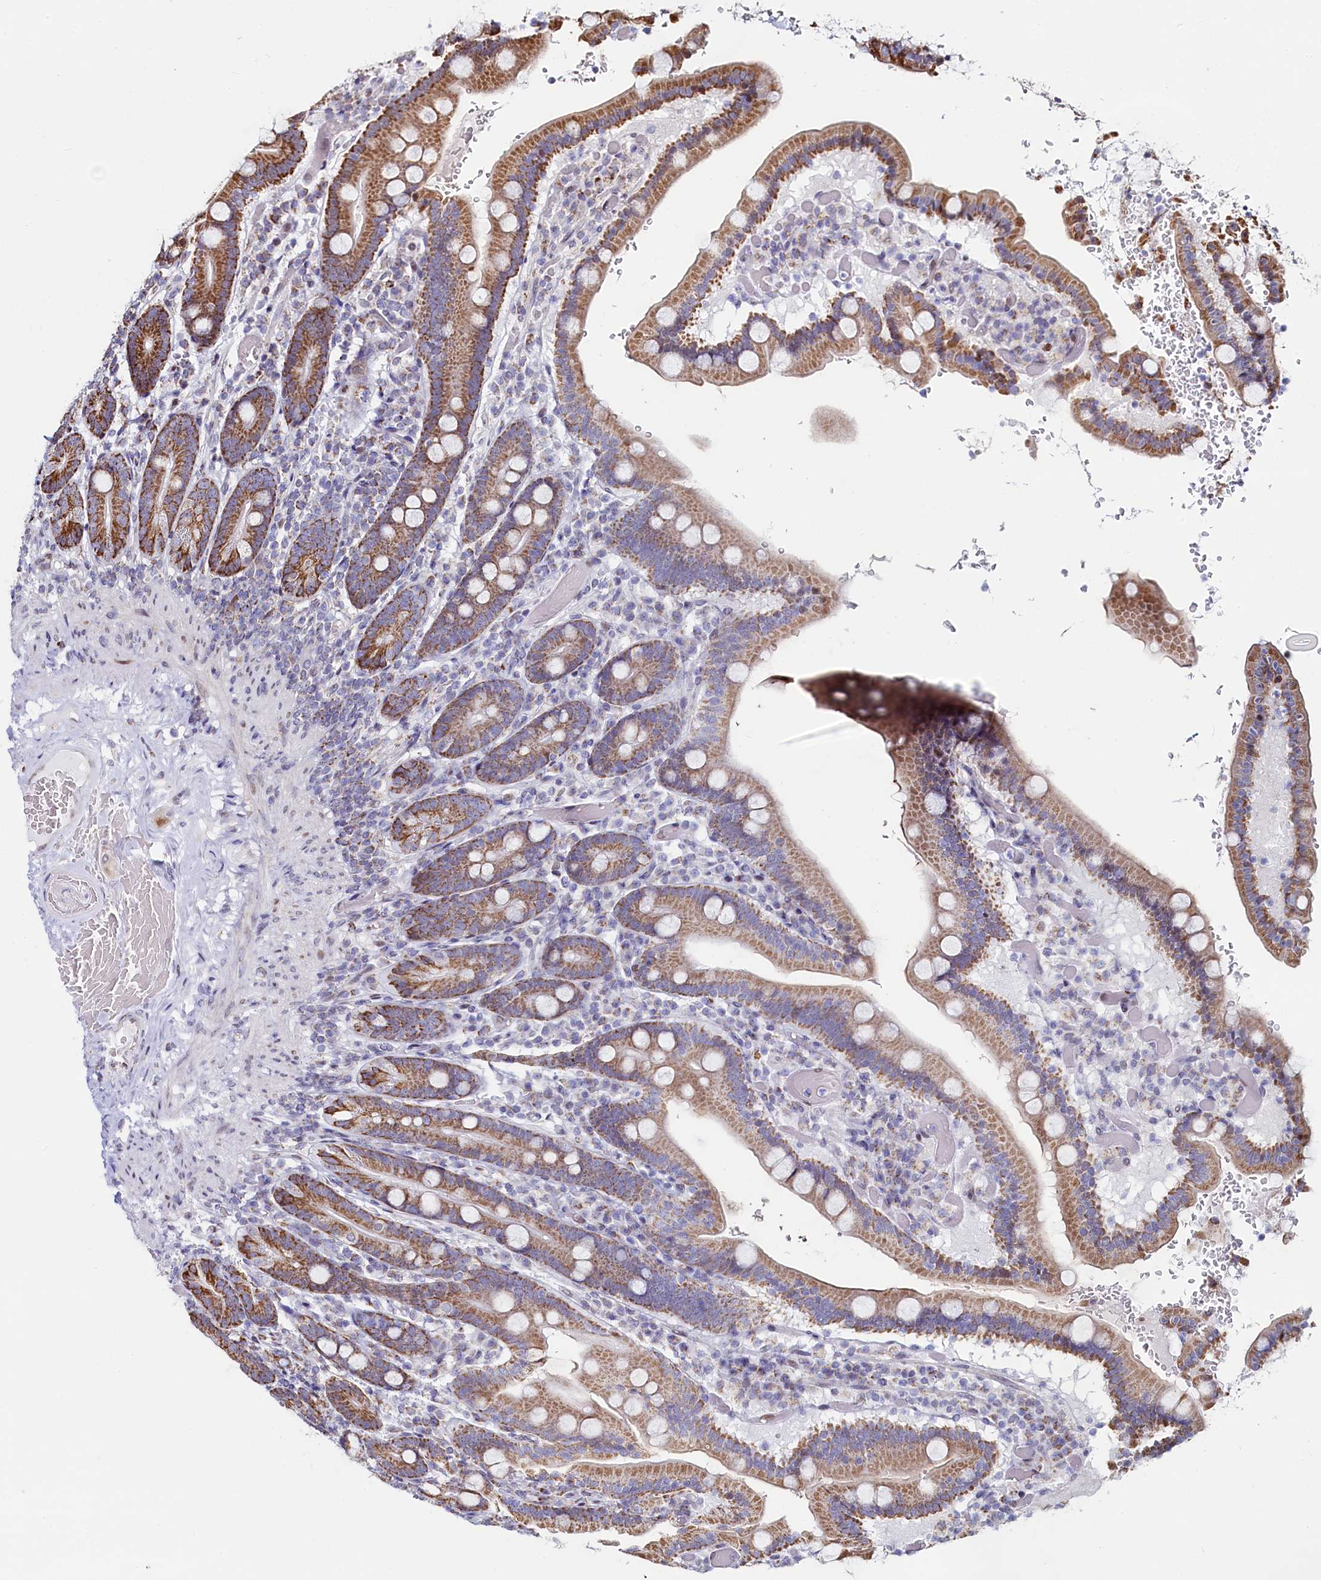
{"staining": {"intensity": "moderate", "quantity": ">75%", "location": "cytoplasmic/membranous"}, "tissue": "duodenum", "cell_type": "Glandular cells", "image_type": "normal", "snomed": [{"axis": "morphology", "description": "Normal tissue, NOS"}, {"axis": "topography", "description": "Duodenum"}], "caption": "Duodenum stained for a protein (brown) demonstrates moderate cytoplasmic/membranous positive staining in about >75% of glandular cells.", "gene": "HDGFL3", "patient": {"sex": "female", "age": 62}}